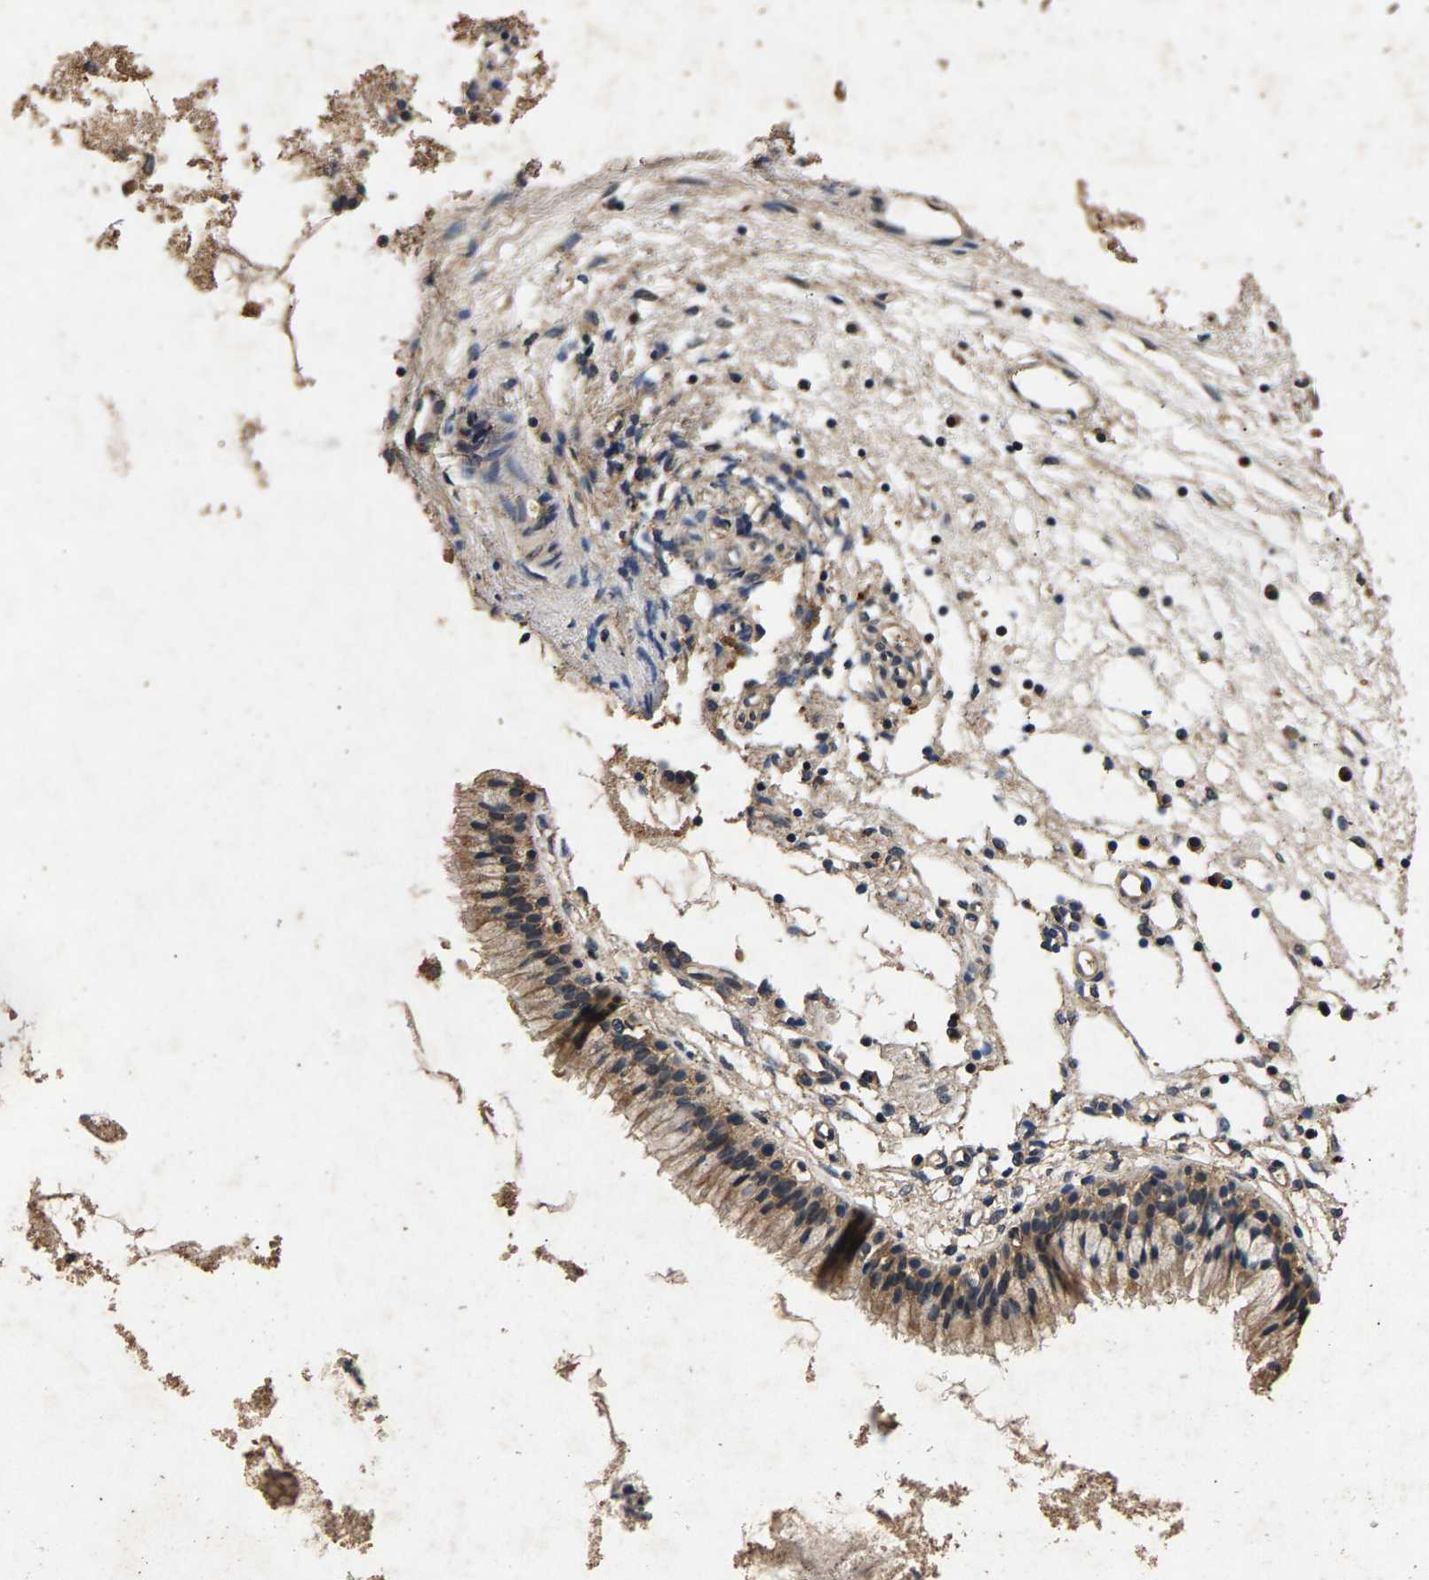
{"staining": {"intensity": "moderate", "quantity": ">75%", "location": "cytoplasmic/membranous"}, "tissue": "nasopharynx", "cell_type": "Respiratory epithelial cells", "image_type": "normal", "snomed": [{"axis": "morphology", "description": "Normal tissue, NOS"}, {"axis": "topography", "description": "Nasopharynx"}], "caption": "Moderate cytoplasmic/membranous staining for a protein is identified in approximately >75% of respiratory epithelial cells of normal nasopharynx using immunohistochemistry (IHC).", "gene": "PPP1CC", "patient": {"sex": "male", "age": 21}}